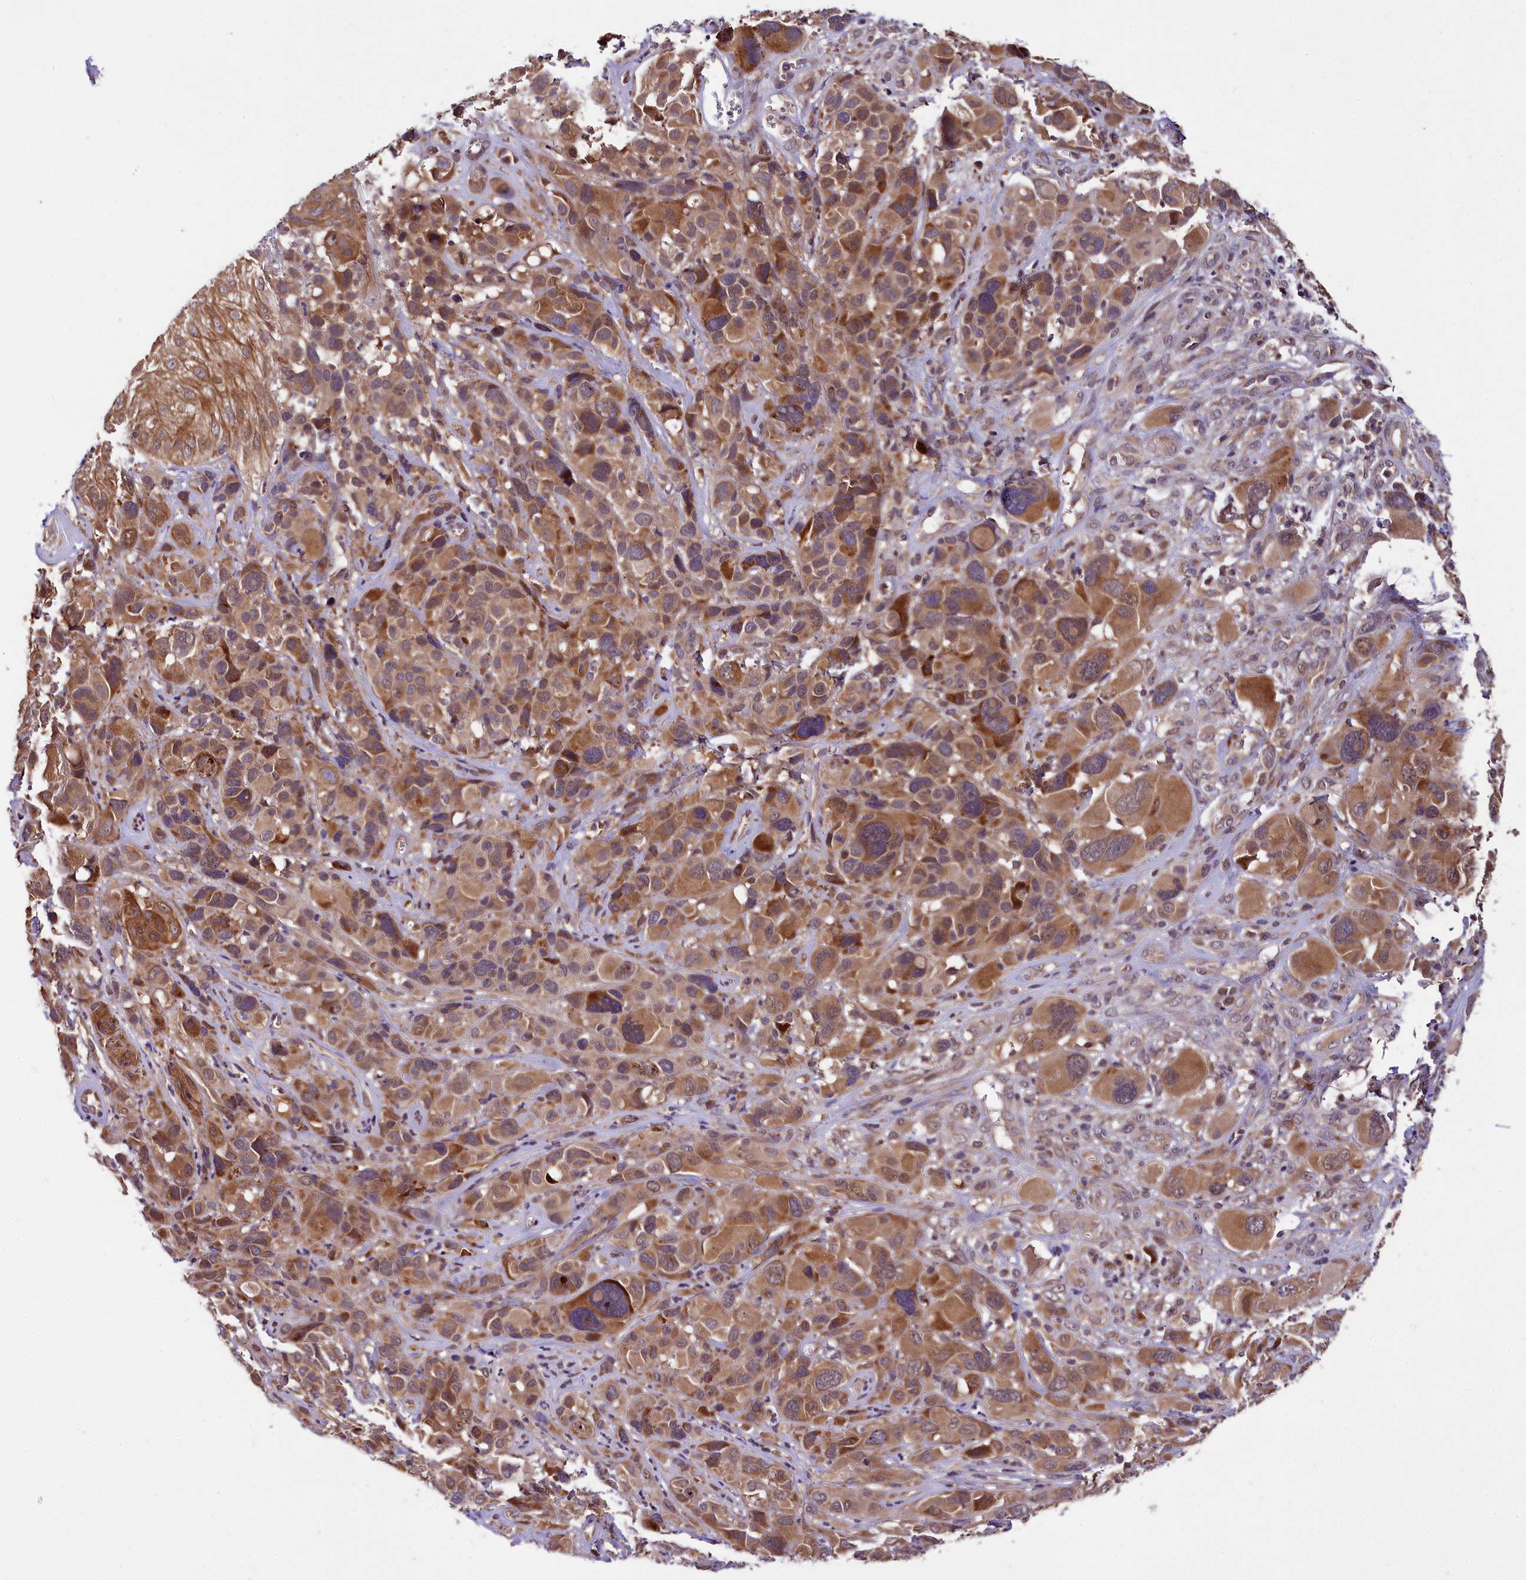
{"staining": {"intensity": "moderate", "quantity": ">75%", "location": "cytoplasmic/membranous"}, "tissue": "melanoma", "cell_type": "Tumor cells", "image_type": "cancer", "snomed": [{"axis": "morphology", "description": "Malignant melanoma, NOS"}, {"axis": "topography", "description": "Skin of trunk"}], "caption": "Moderate cytoplasmic/membranous expression for a protein is appreciated in about >75% of tumor cells of melanoma using IHC.", "gene": "DOHH", "patient": {"sex": "male", "age": 71}}